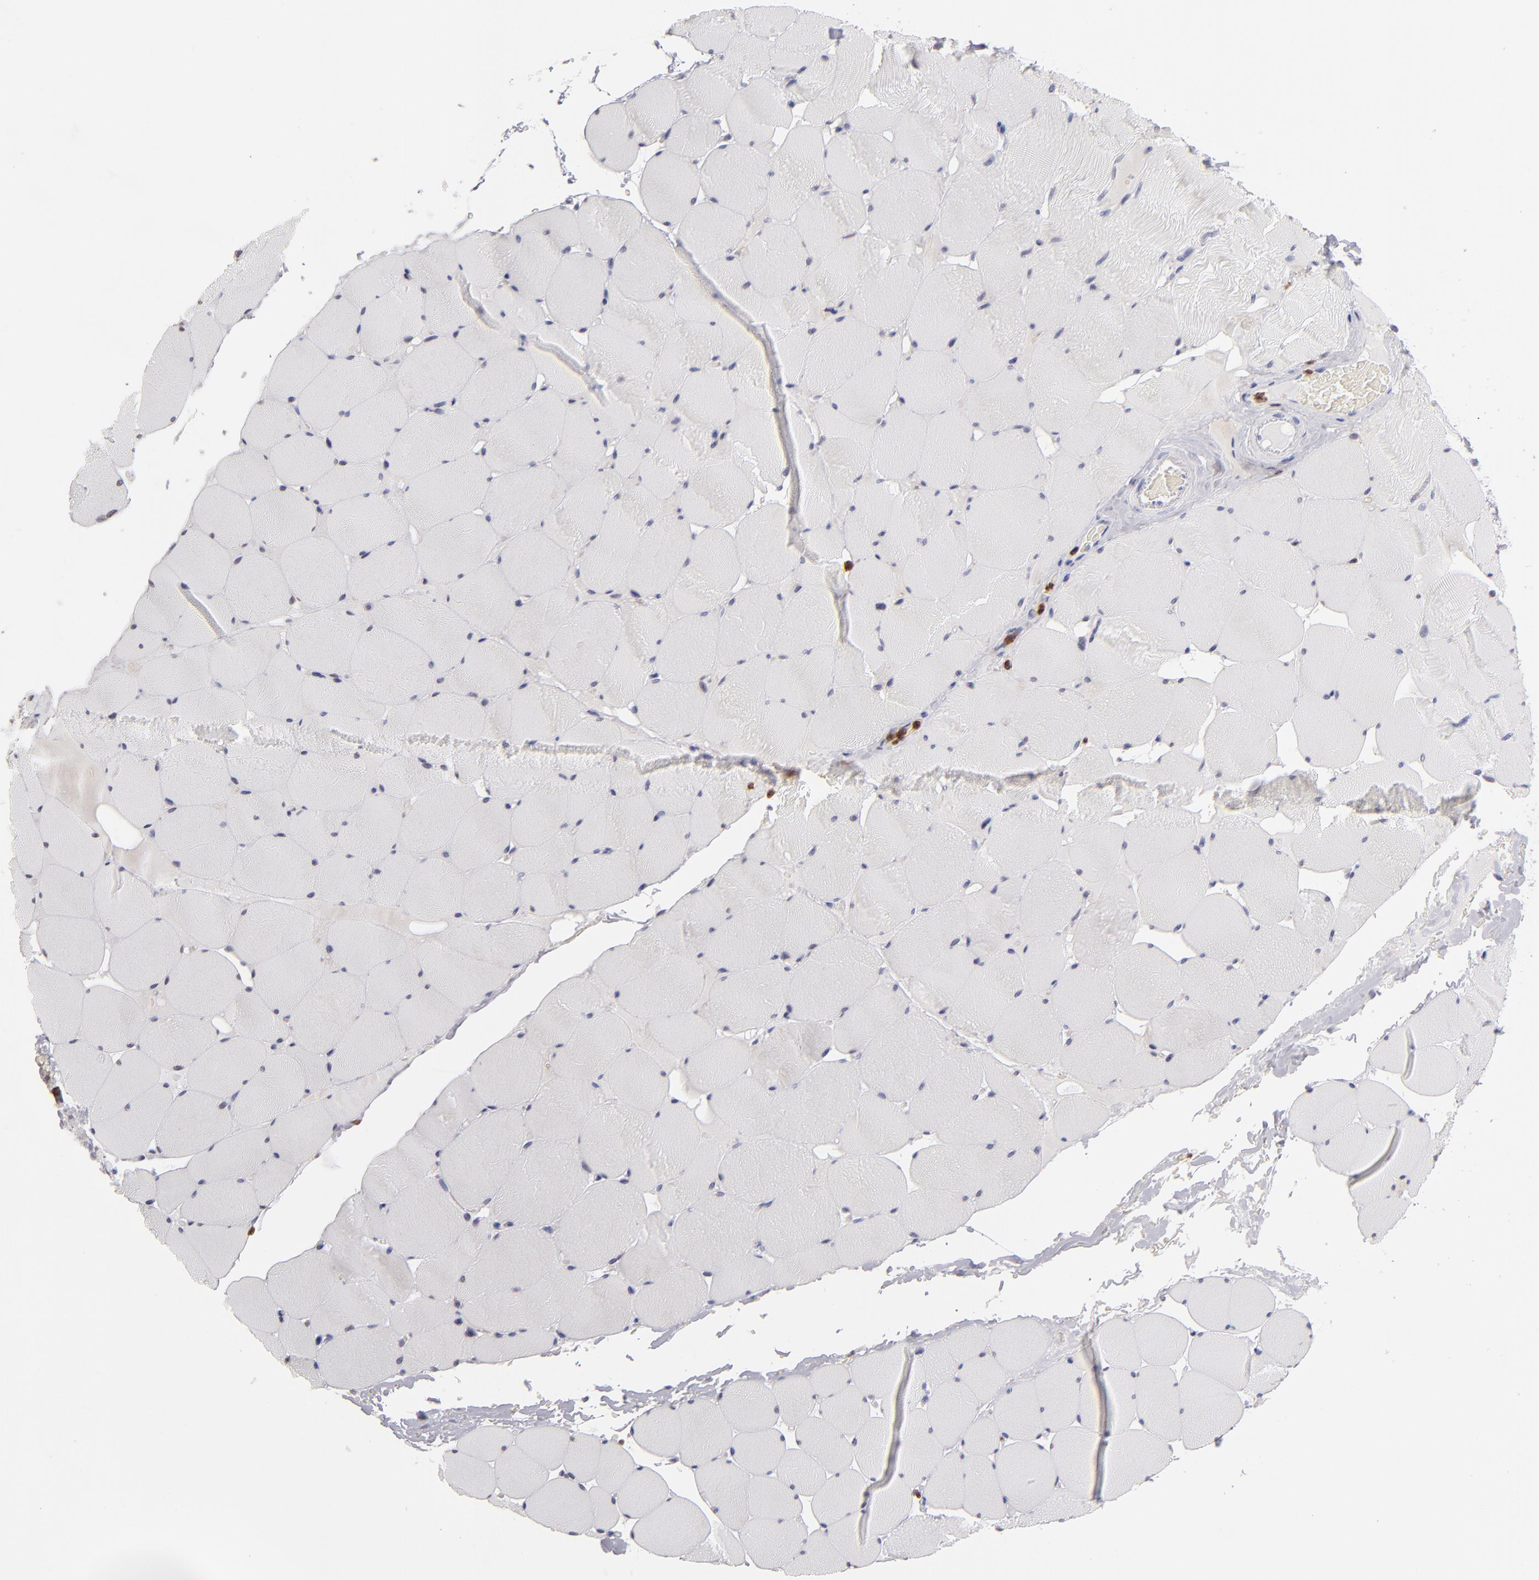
{"staining": {"intensity": "negative", "quantity": "none", "location": "none"}, "tissue": "skeletal muscle", "cell_type": "Myocytes", "image_type": "normal", "snomed": [{"axis": "morphology", "description": "Normal tissue, NOS"}, {"axis": "topography", "description": "Skeletal muscle"}], "caption": "Skeletal muscle stained for a protein using immunohistochemistry displays no positivity myocytes.", "gene": "MGAM", "patient": {"sex": "male", "age": 62}}